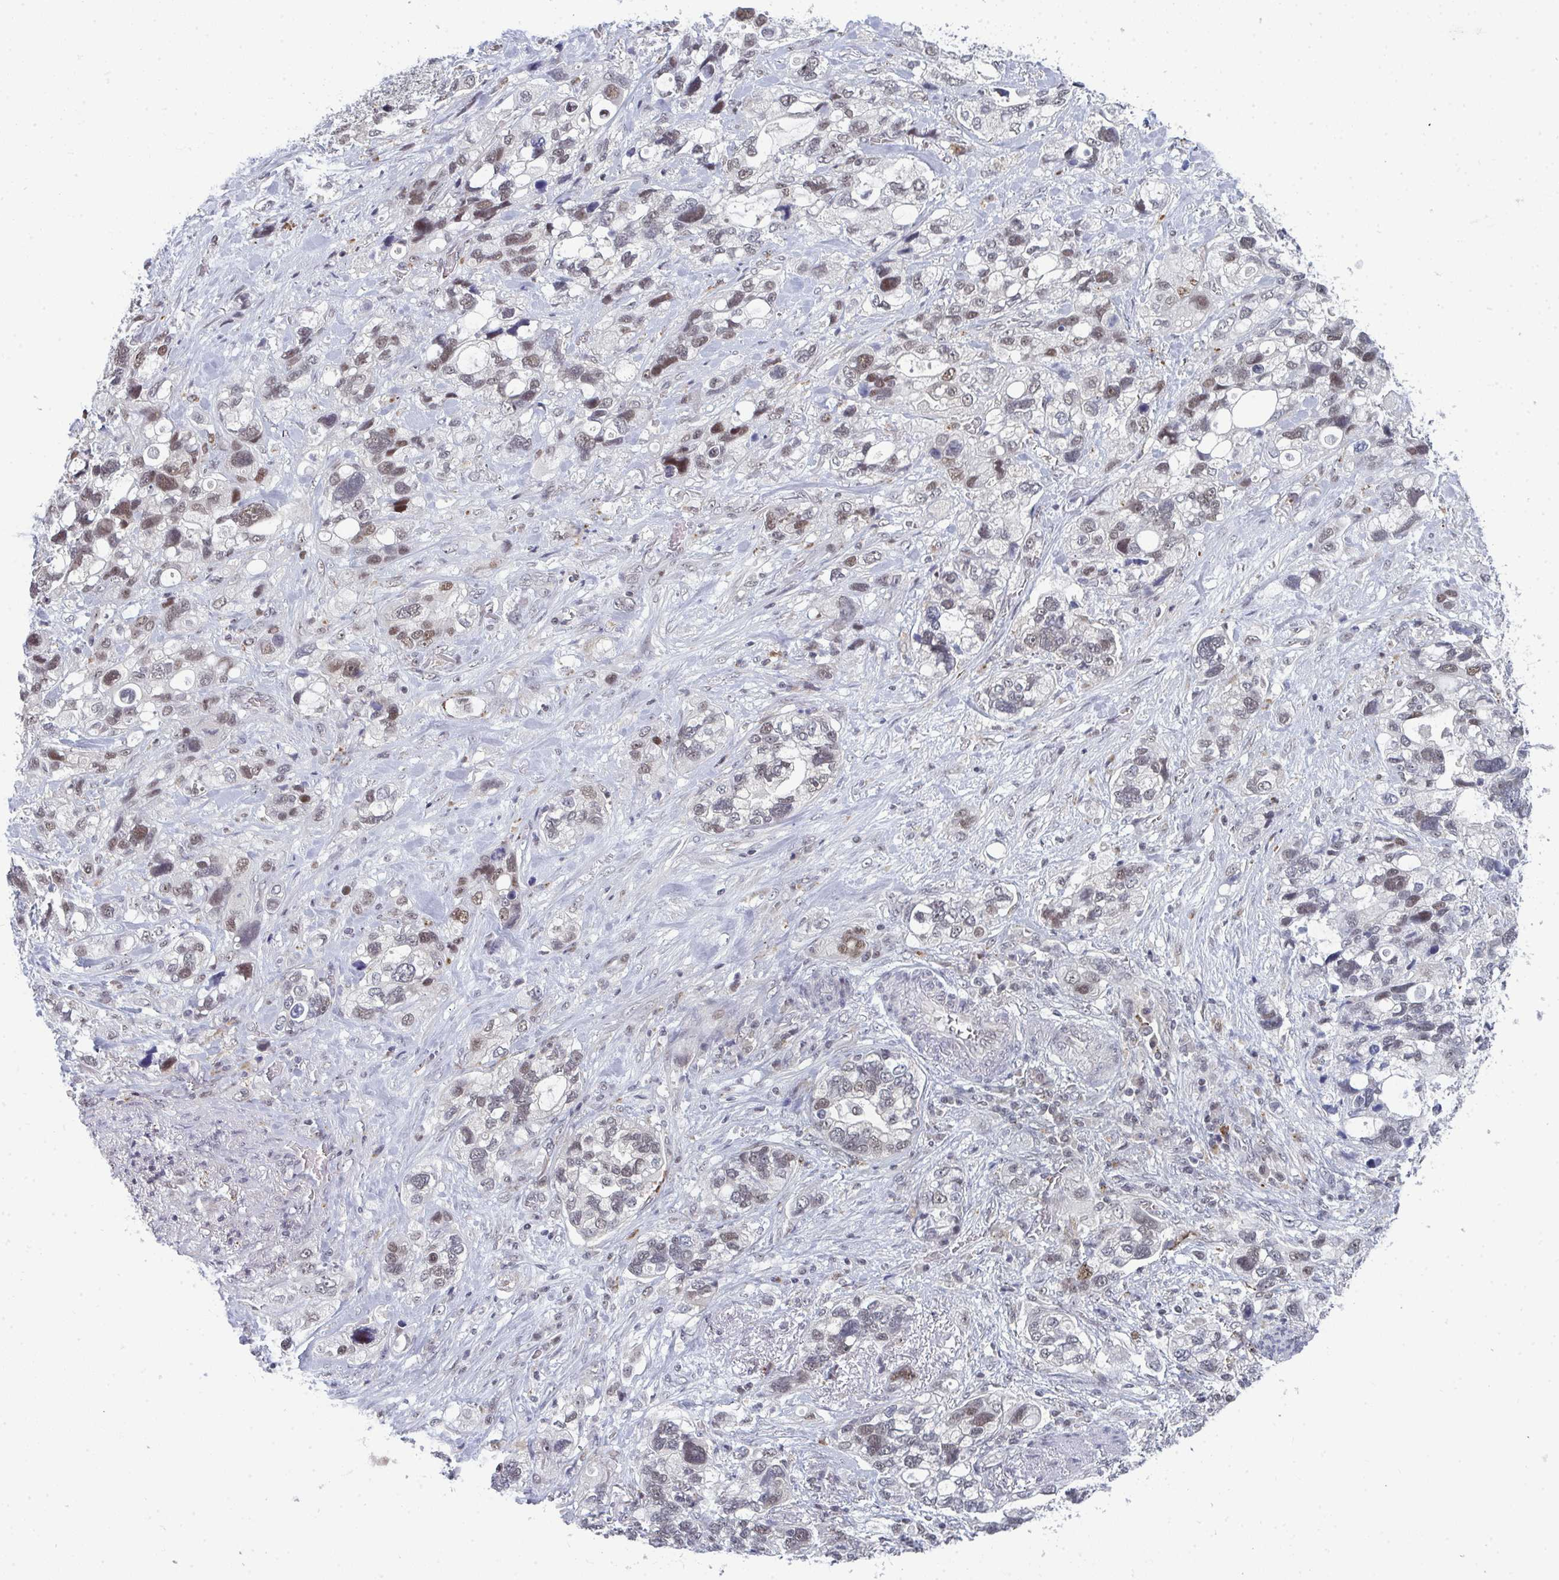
{"staining": {"intensity": "weak", "quantity": "25%-75%", "location": "nuclear"}, "tissue": "stomach cancer", "cell_type": "Tumor cells", "image_type": "cancer", "snomed": [{"axis": "morphology", "description": "Adenocarcinoma, NOS"}, {"axis": "topography", "description": "Stomach, upper"}], "caption": "The micrograph shows staining of adenocarcinoma (stomach), revealing weak nuclear protein expression (brown color) within tumor cells. Immunohistochemistry stains the protein in brown and the nuclei are stained blue.", "gene": "ATF1", "patient": {"sex": "female", "age": 81}}